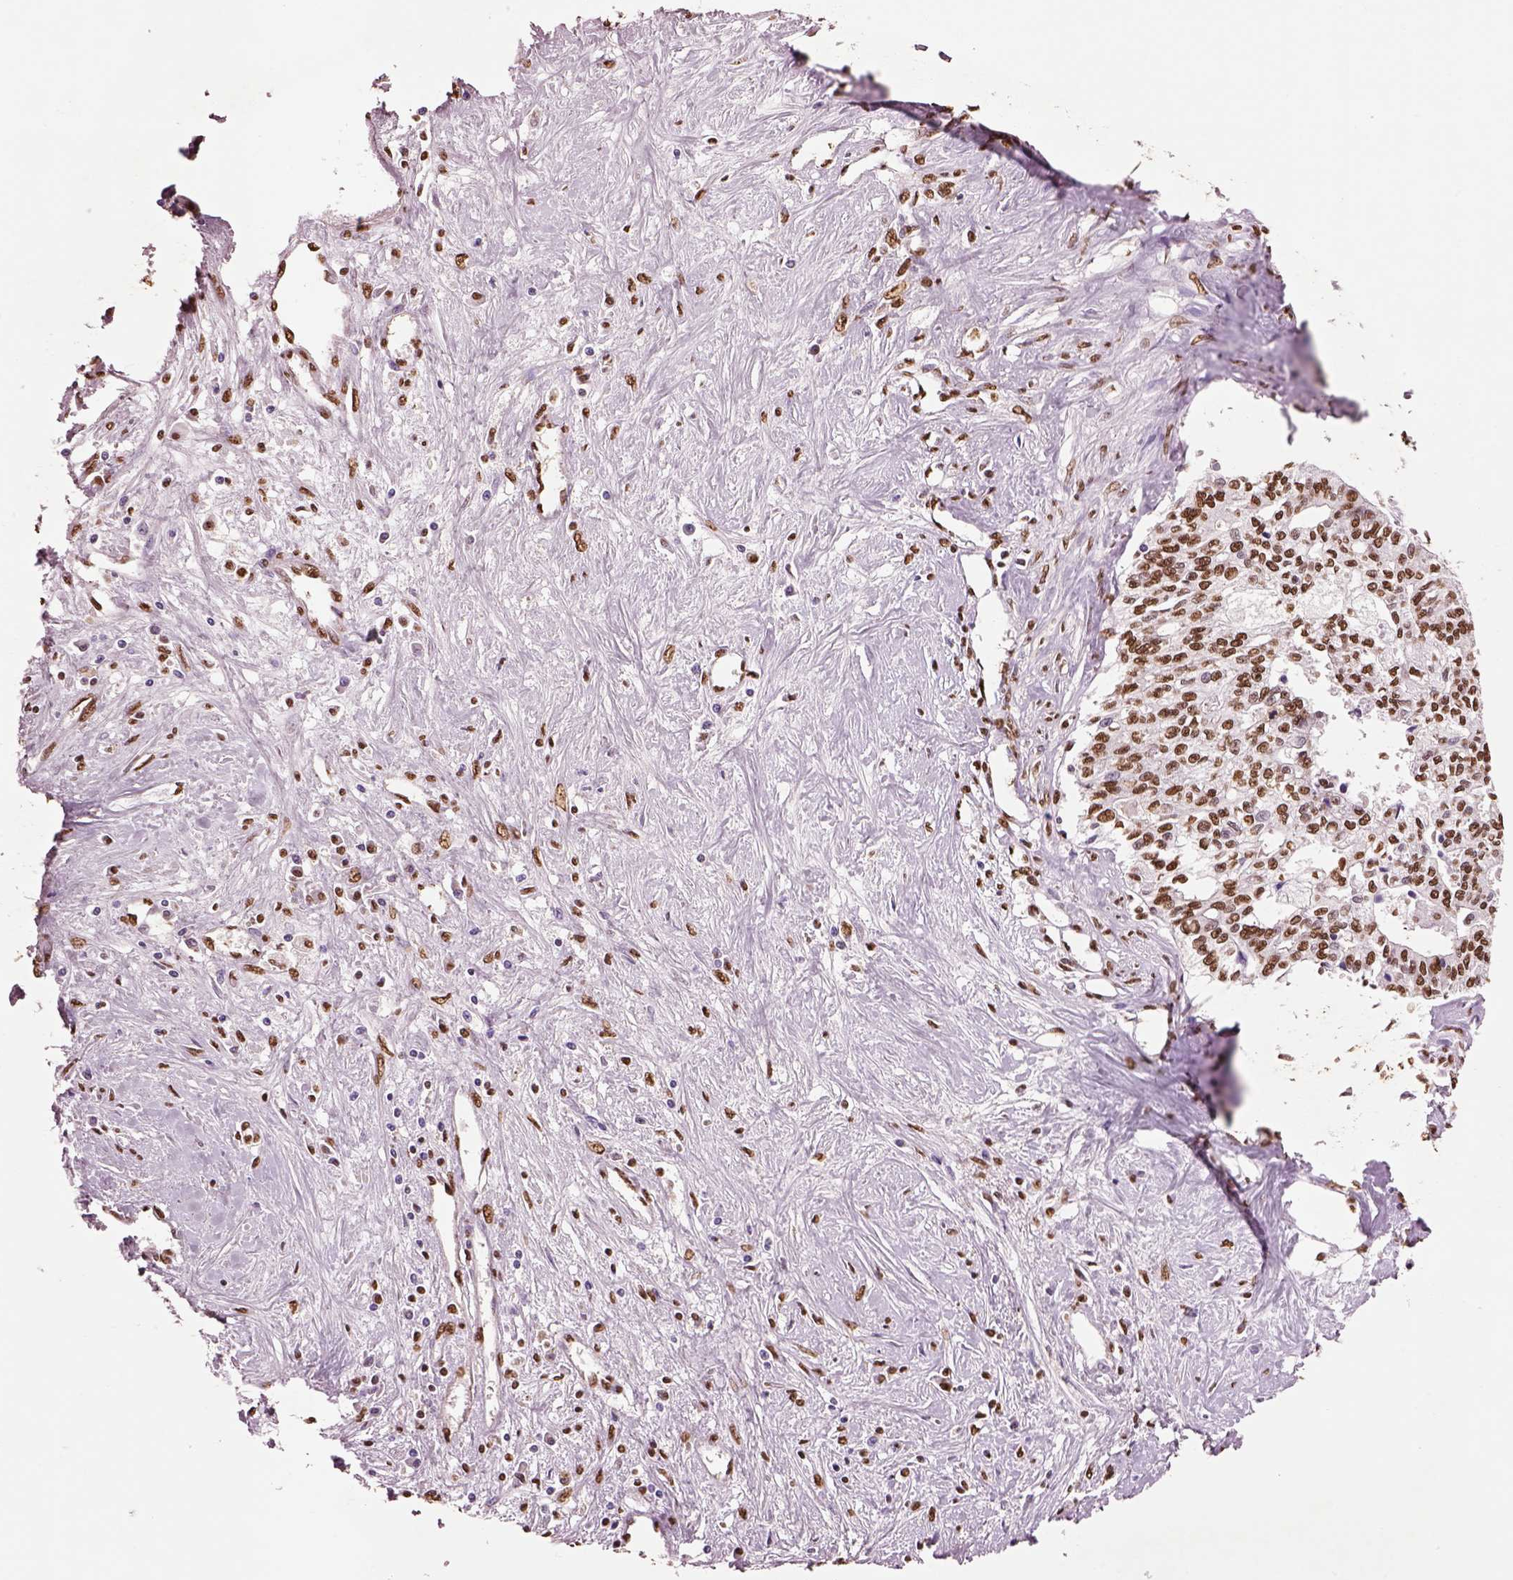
{"staining": {"intensity": "strong", "quantity": ">75%", "location": "nuclear"}, "tissue": "liver cancer", "cell_type": "Tumor cells", "image_type": "cancer", "snomed": [{"axis": "morphology", "description": "Cholangiocarcinoma"}, {"axis": "topography", "description": "Liver"}], "caption": "Immunohistochemical staining of human liver cholangiocarcinoma displays strong nuclear protein staining in about >75% of tumor cells. Using DAB (brown) and hematoxylin (blue) stains, captured at high magnification using brightfield microscopy.", "gene": "DDX3X", "patient": {"sex": "female", "age": 61}}